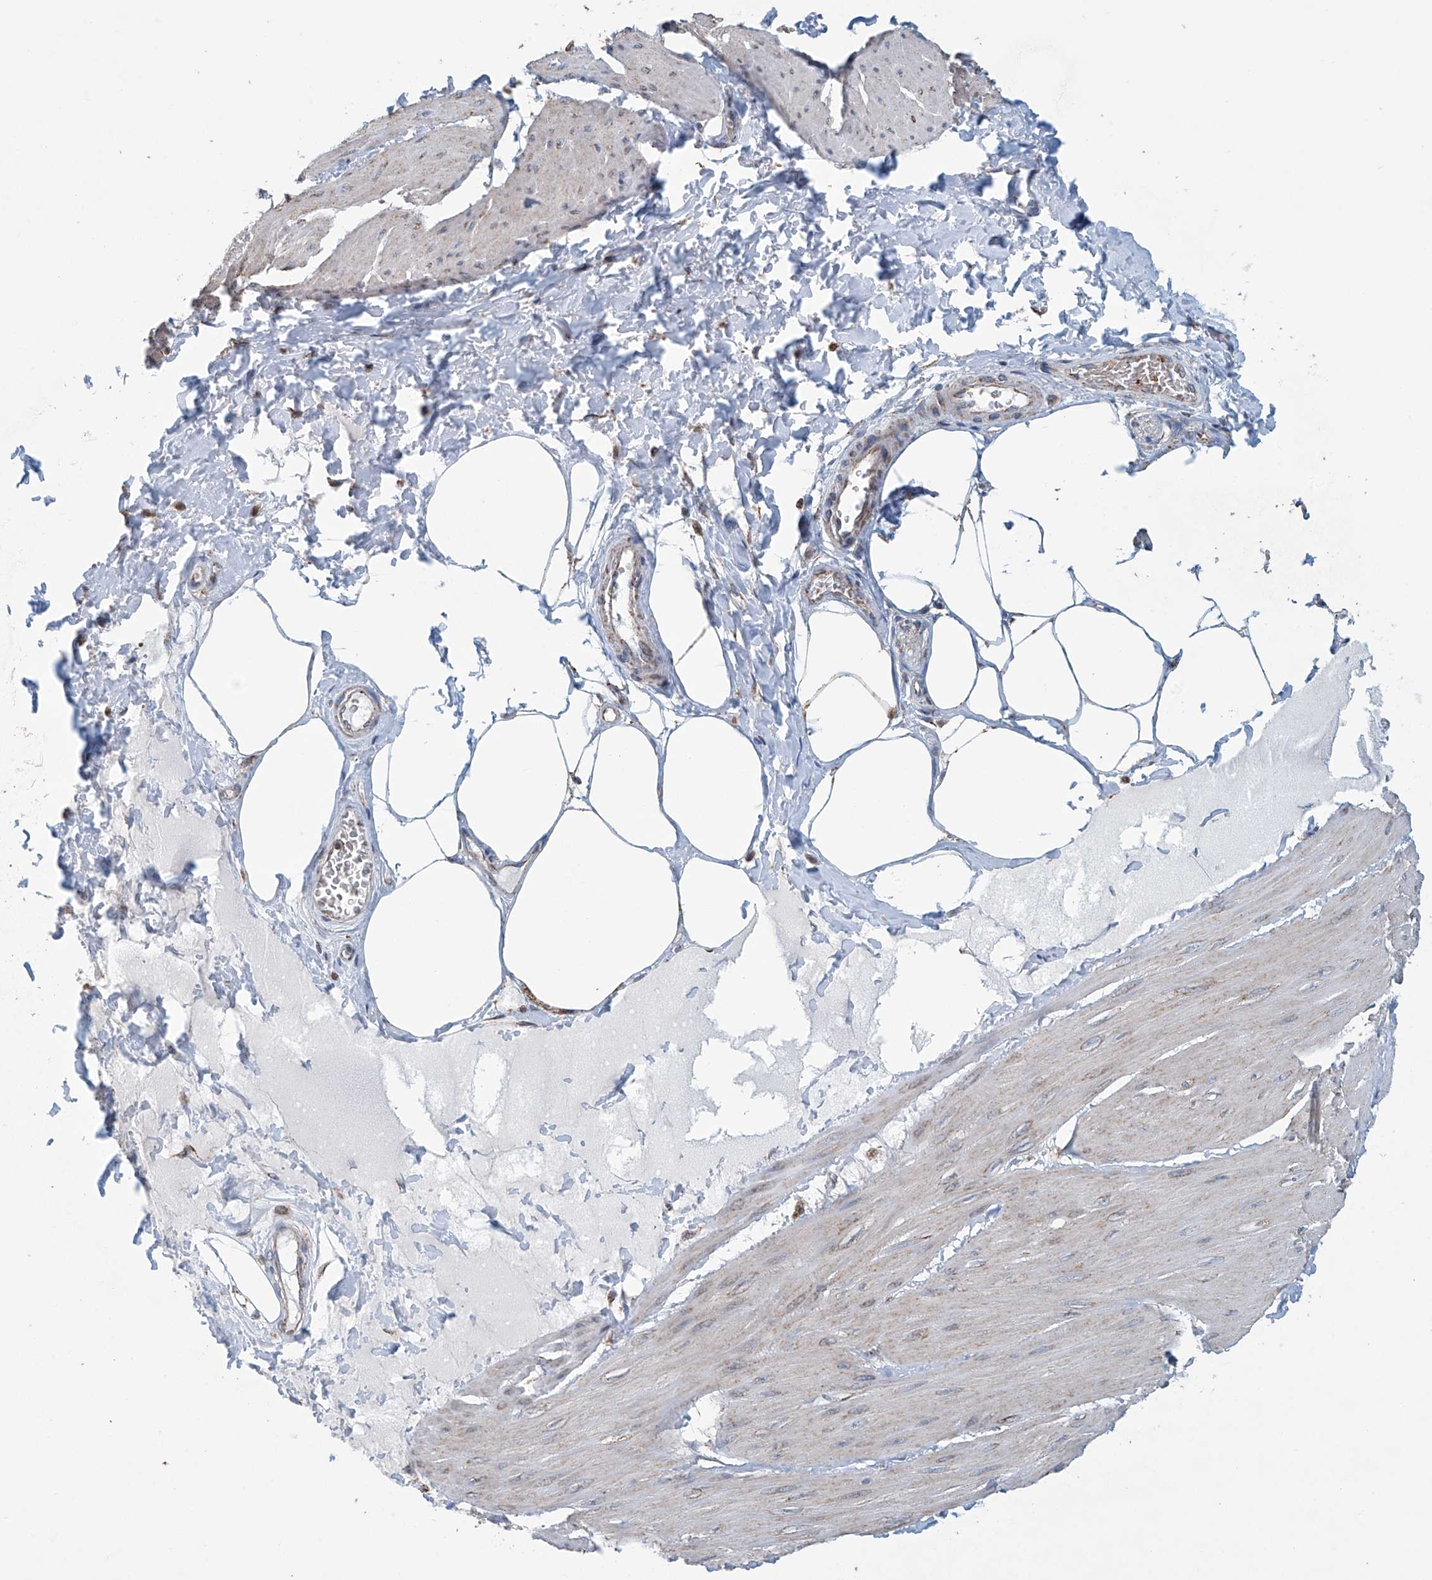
{"staining": {"intensity": "weak", "quantity": "<25%", "location": "cytoplasmic/membranous"}, "tissue": "smooth muscle", "cell_type": "Smooth muscle cells", "image_type": "normal", "snomed": [{"axis": "morphology", "description": "Urothelial carcinoma, High grade"}, {"axis": "topography", "description": "Urinary bladder"}], "caption": "Smooth muscle stained for a protein using IHC reveals no staining smooth muscle cells.", "gene": "COMMD1", "patient": {"sex": "male", "age": 46}}